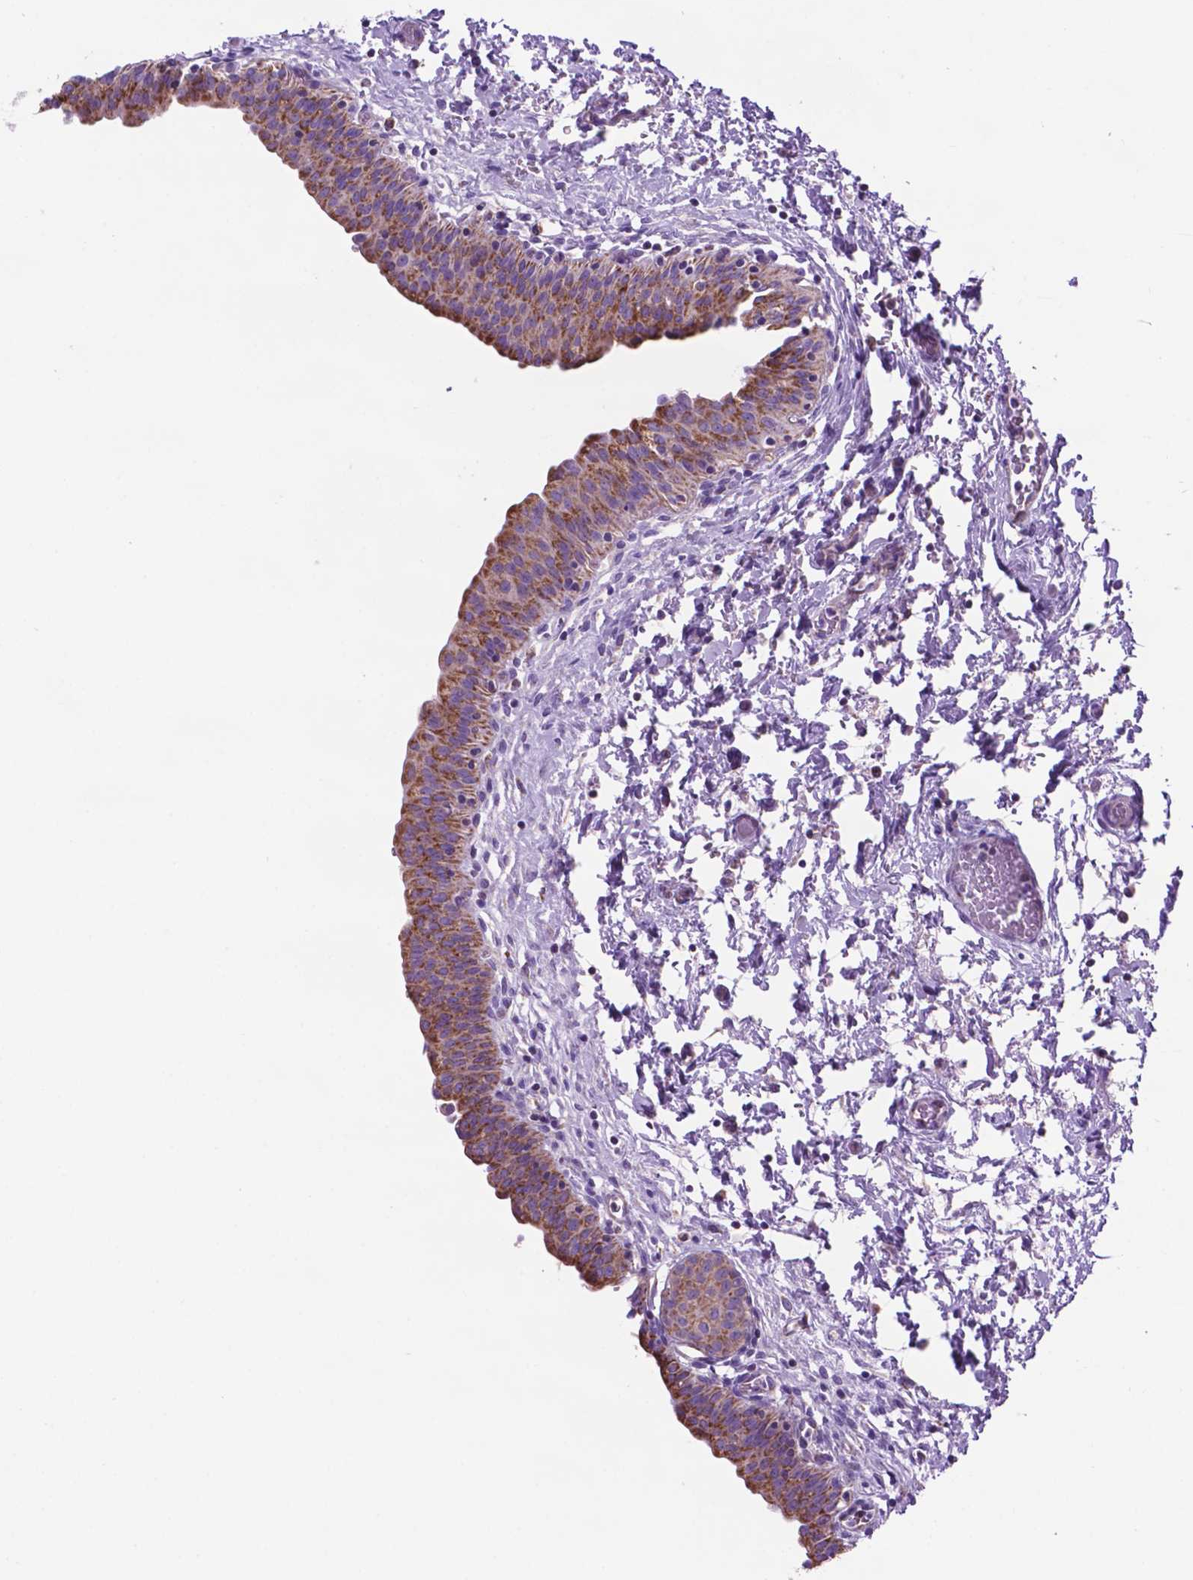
{"staining": {"intensity": "moderate", "quantity": "25%-75%", "location": "cytoplasmic/membranous"}, "tissue": "urinary bladder", "cell_type": "Urothelial cells", "image_type": "normal", "snomed": [{"axis": "morphology", "description": "Normal tissue, NOS"}, {"axis": "topography", "description": "Urinary bladder"}], "caption": "A brown stain highlights moderate cytoplasmic/membranous positivity of a protein in urothelial cells of normal human urinary bladder.", "gene": "TMEM121B", "patient": {"sex": "male", "age": 56}}